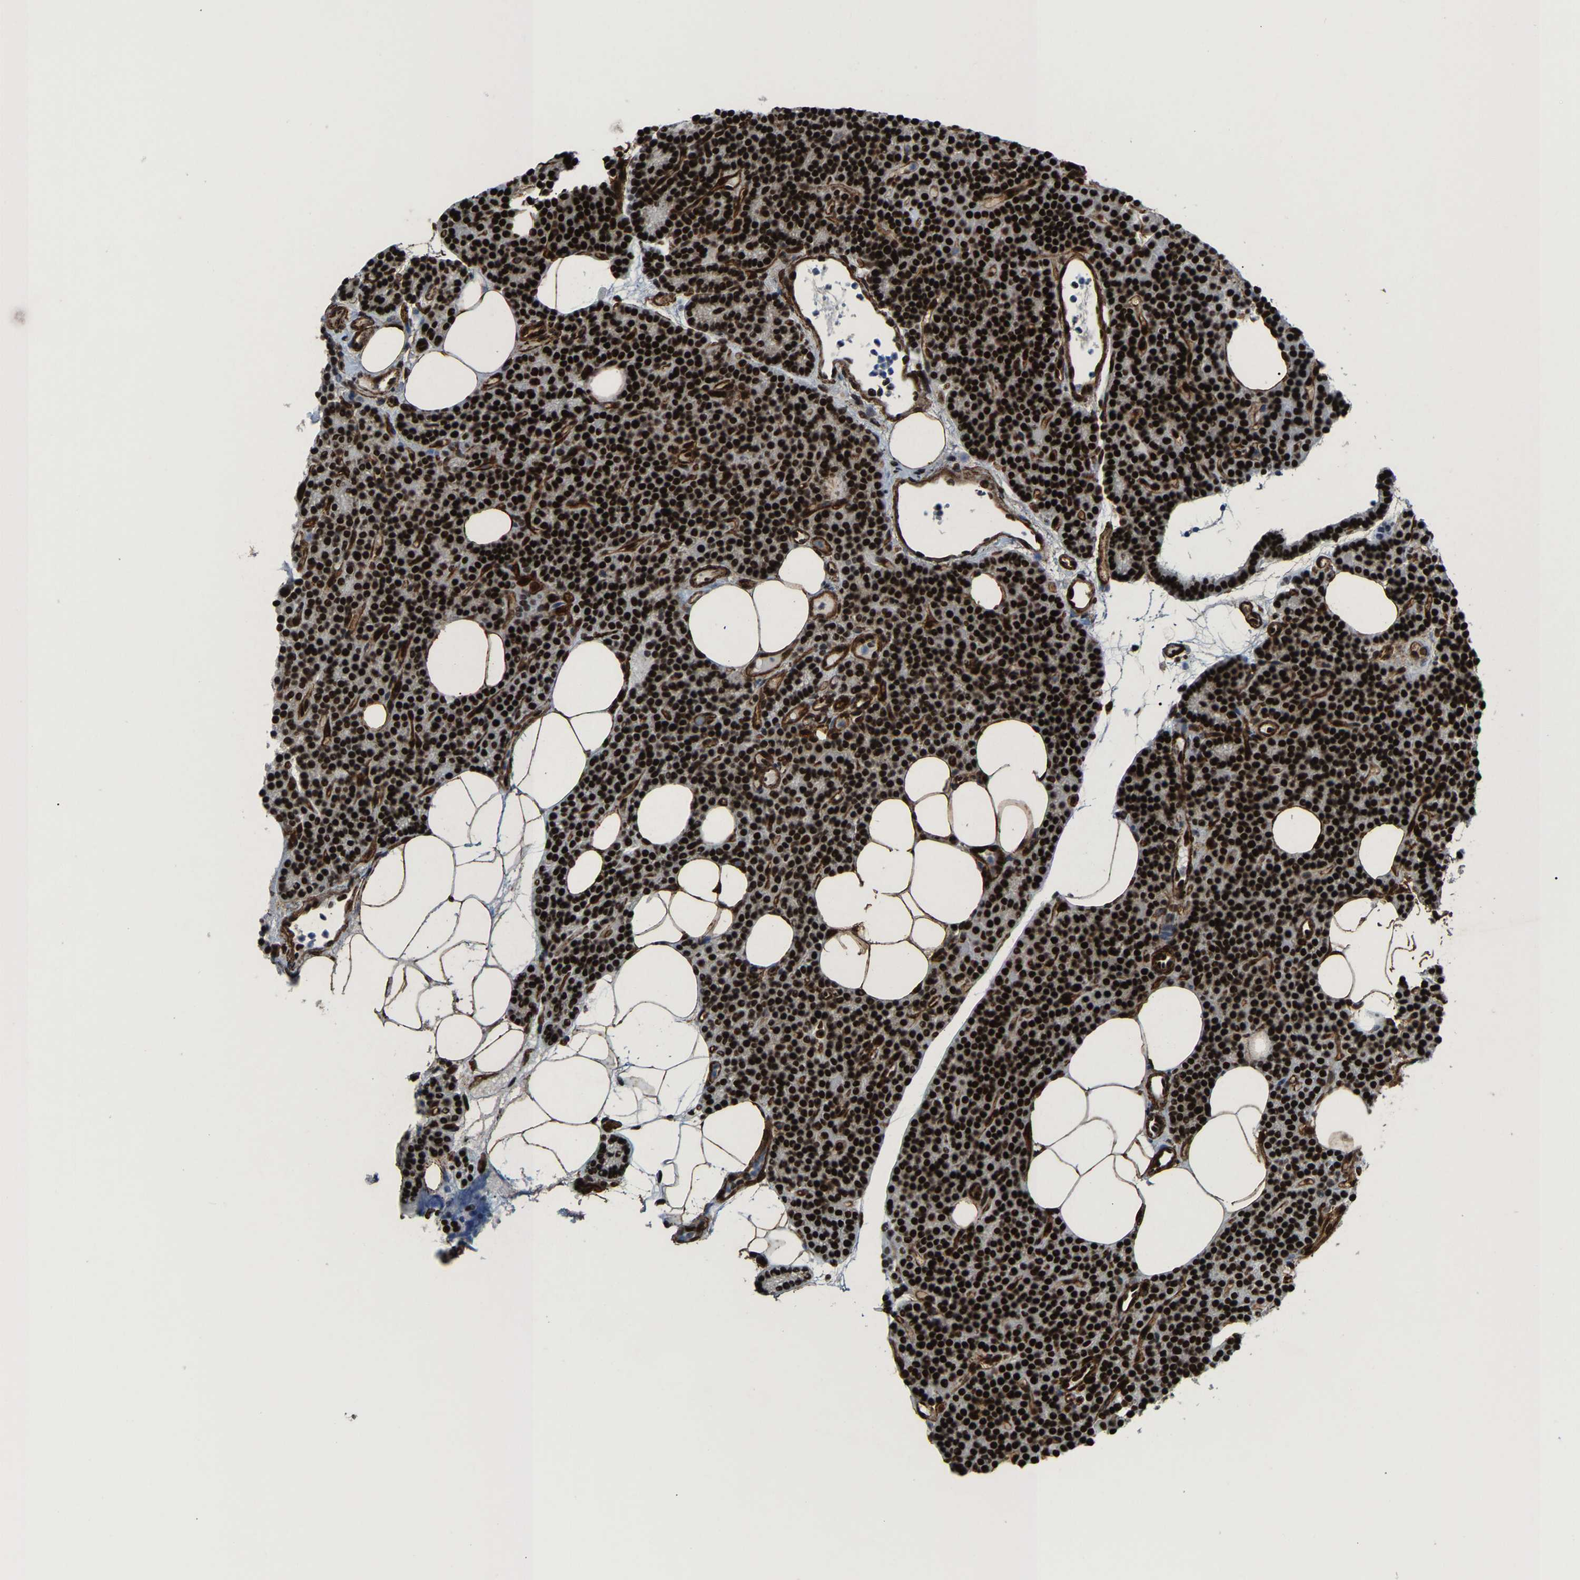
{"staining": {"intensity": "strong", "quantity": ">75%", "location": "nuclear"}, "tissue": "parathyroid gland", "cell_type": "Glandular cells", "image_type": "normal", "snomed": [{"axis": "morphology", "description": "Normal tissue, NOS"}, {"axis": "morphology", "description": "Adenoma, NOS"}, {"axis": "topography", "description": "Parathyroid gland"}], "caption": "Immunohistochemistry (DAB) staining of unremarkable human parathyroid gland shows strong nuclear protein positivity in approximately >75% of glandular cells.", "gene": "DDX5", "patient": {"sex": "female", "age": 43}}